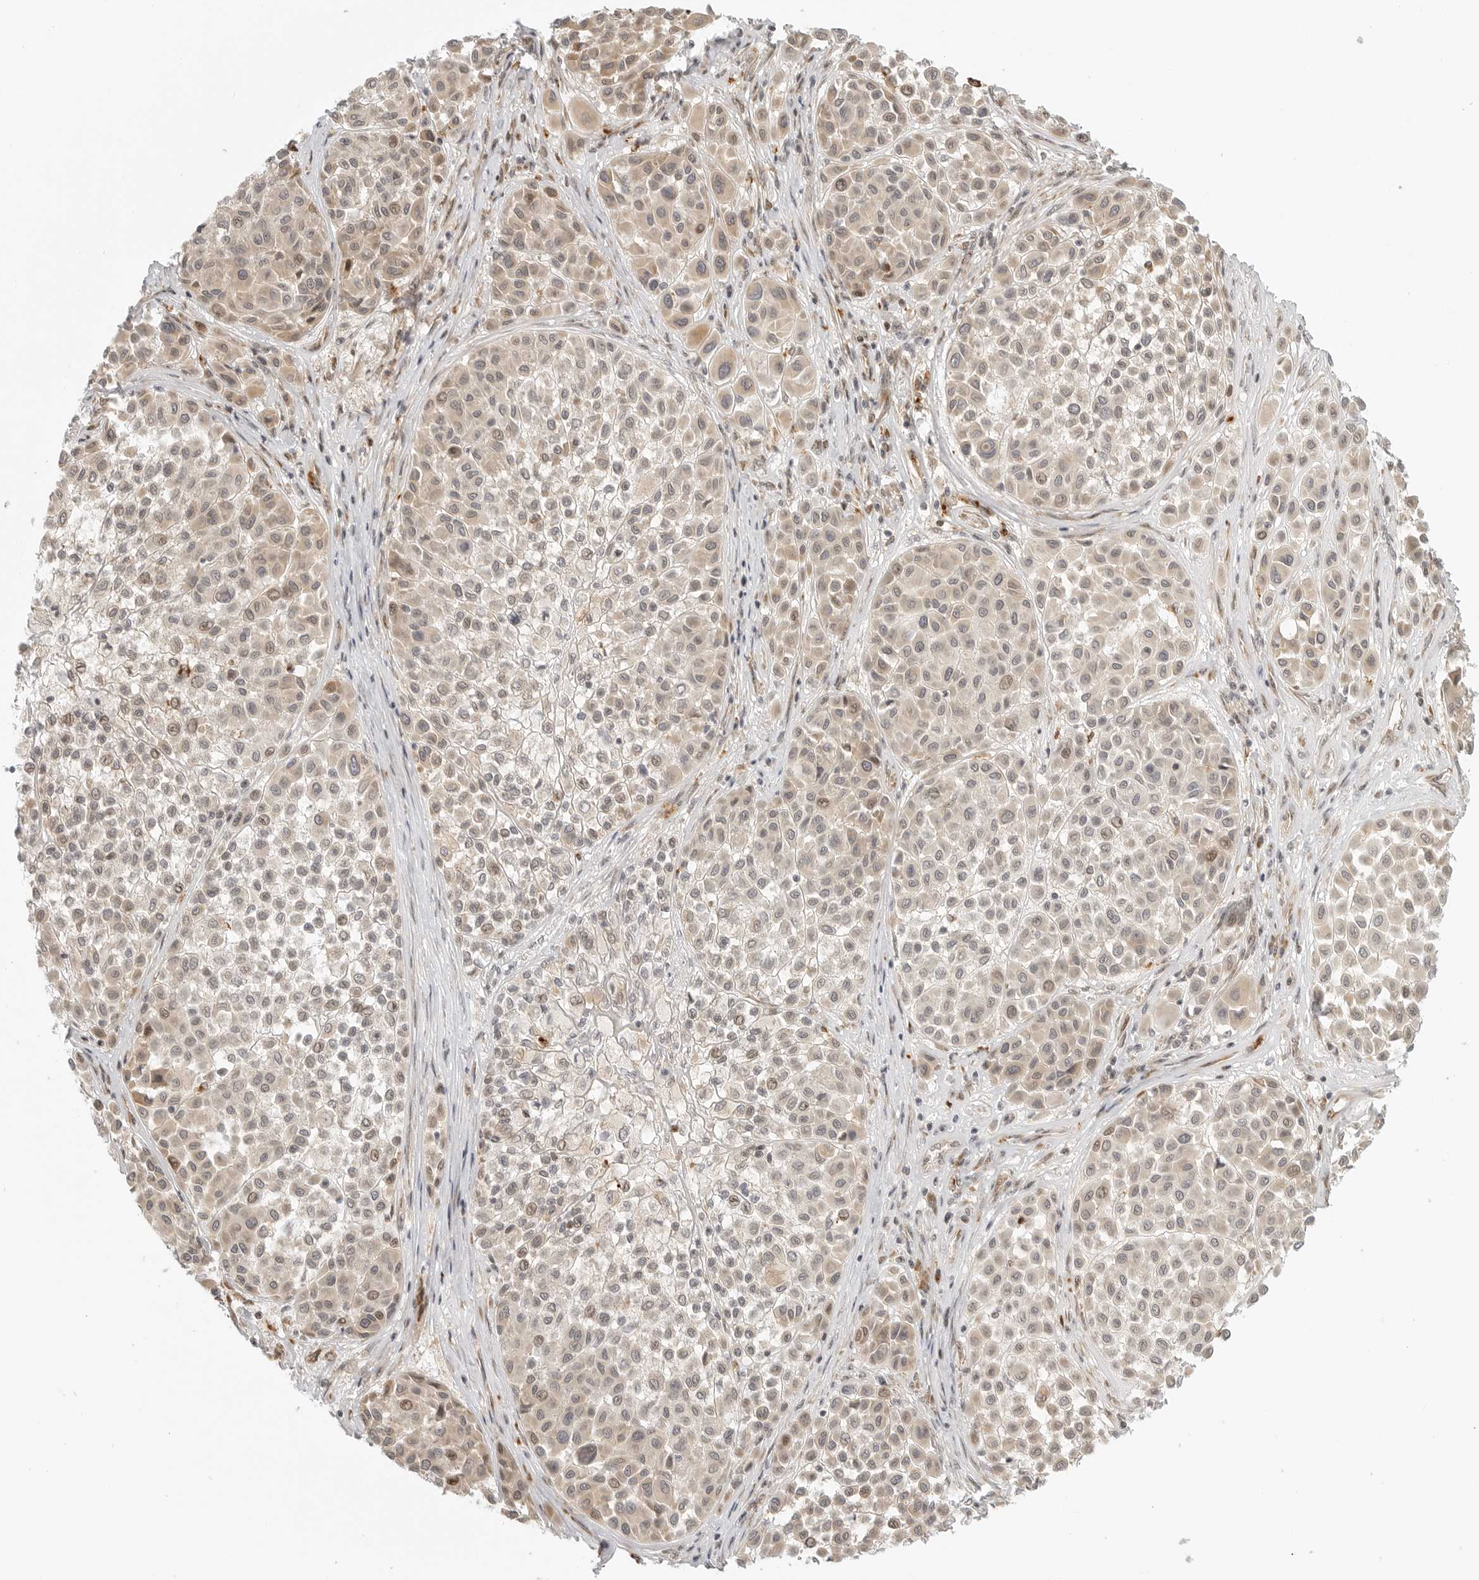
{"staining": {"intensity": "weak", "quantity": "25%-75%", "location": "cytoplasmic/membranous,nuclear"}, "tissue": "melanoma", "cell_type": "Tumor cells", "image_type": "cancer", "snomed": [{"axis": "morphology", "description": "Malignant melanoma, Metastatic site"}, {"axis": "topography", "description": "Soft tissue"}], "caption": "Protein staining reveals weak cytoplasmic/membranous and nuclear positivity in approximately 25%-75% of tumor cells in malignant melanoma (metastatic site).", "gene": "DSCC1", "patient": {"sex": "male", "age": 41}}